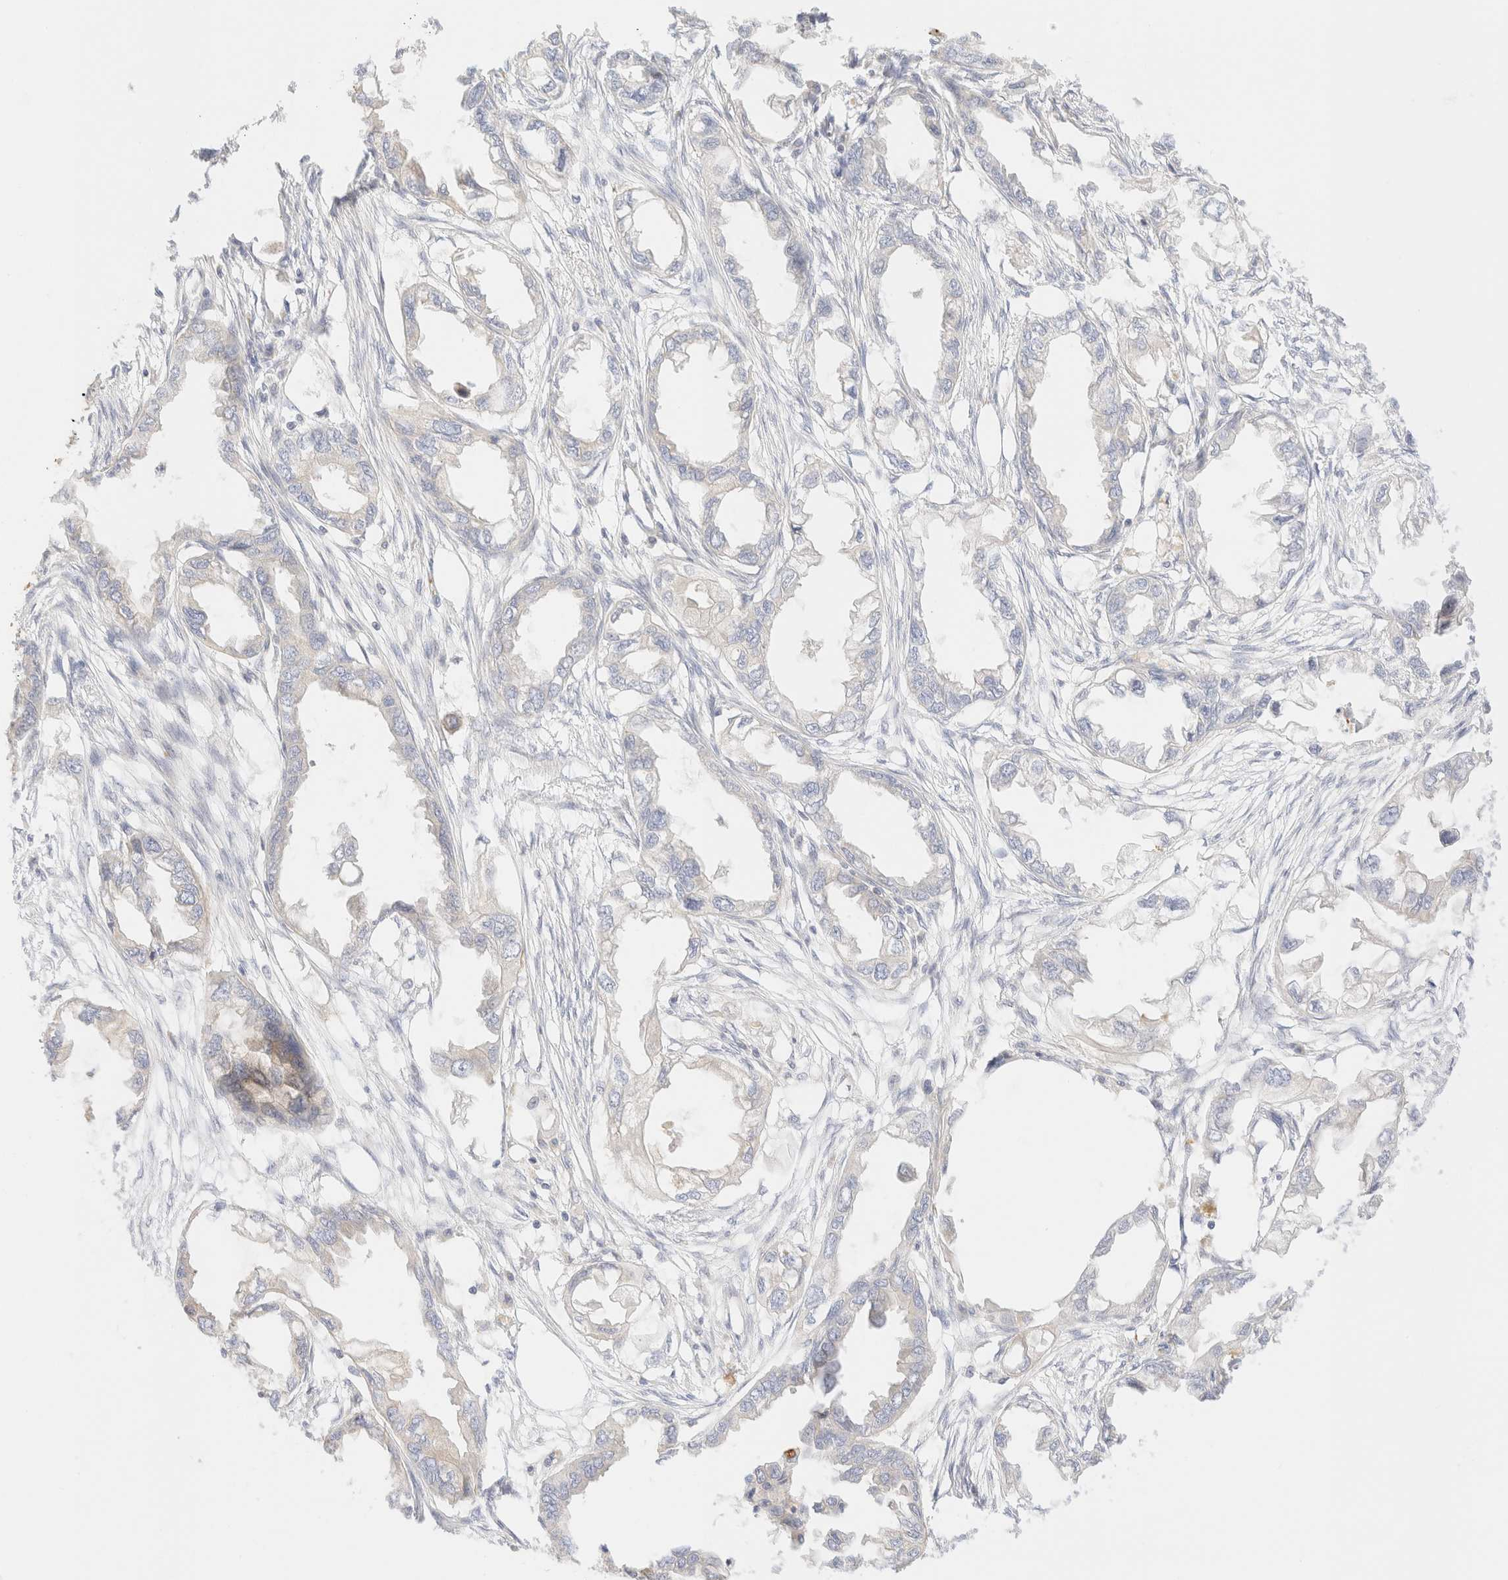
{"staining": {"intensity": "negative", "quantity": "none", "location": "none"}, "tissue": "endometrial cancer", "cell_type": "Tumor cells", "image_type": "cancer", "snomed": [{"axis": "morphology", "description": "Adenocarcinoma, NOS"}, {"axis": "morphology", "description": "Adenocarcinoma, metastatic, NOS"}, {"axis": "topography", "description": "Adipose tissue"}, {"axis": "topography", "description": "Endometrium"}], "caption": "This image is of endometrial metastatic adenocarcinoma stained with IHC to label a protein in brown with the nuclei are counter-stained blue. There is no staining in tumor cells.", "gene": "MYO10", "patient": {"sex": "female", "age": 67}}